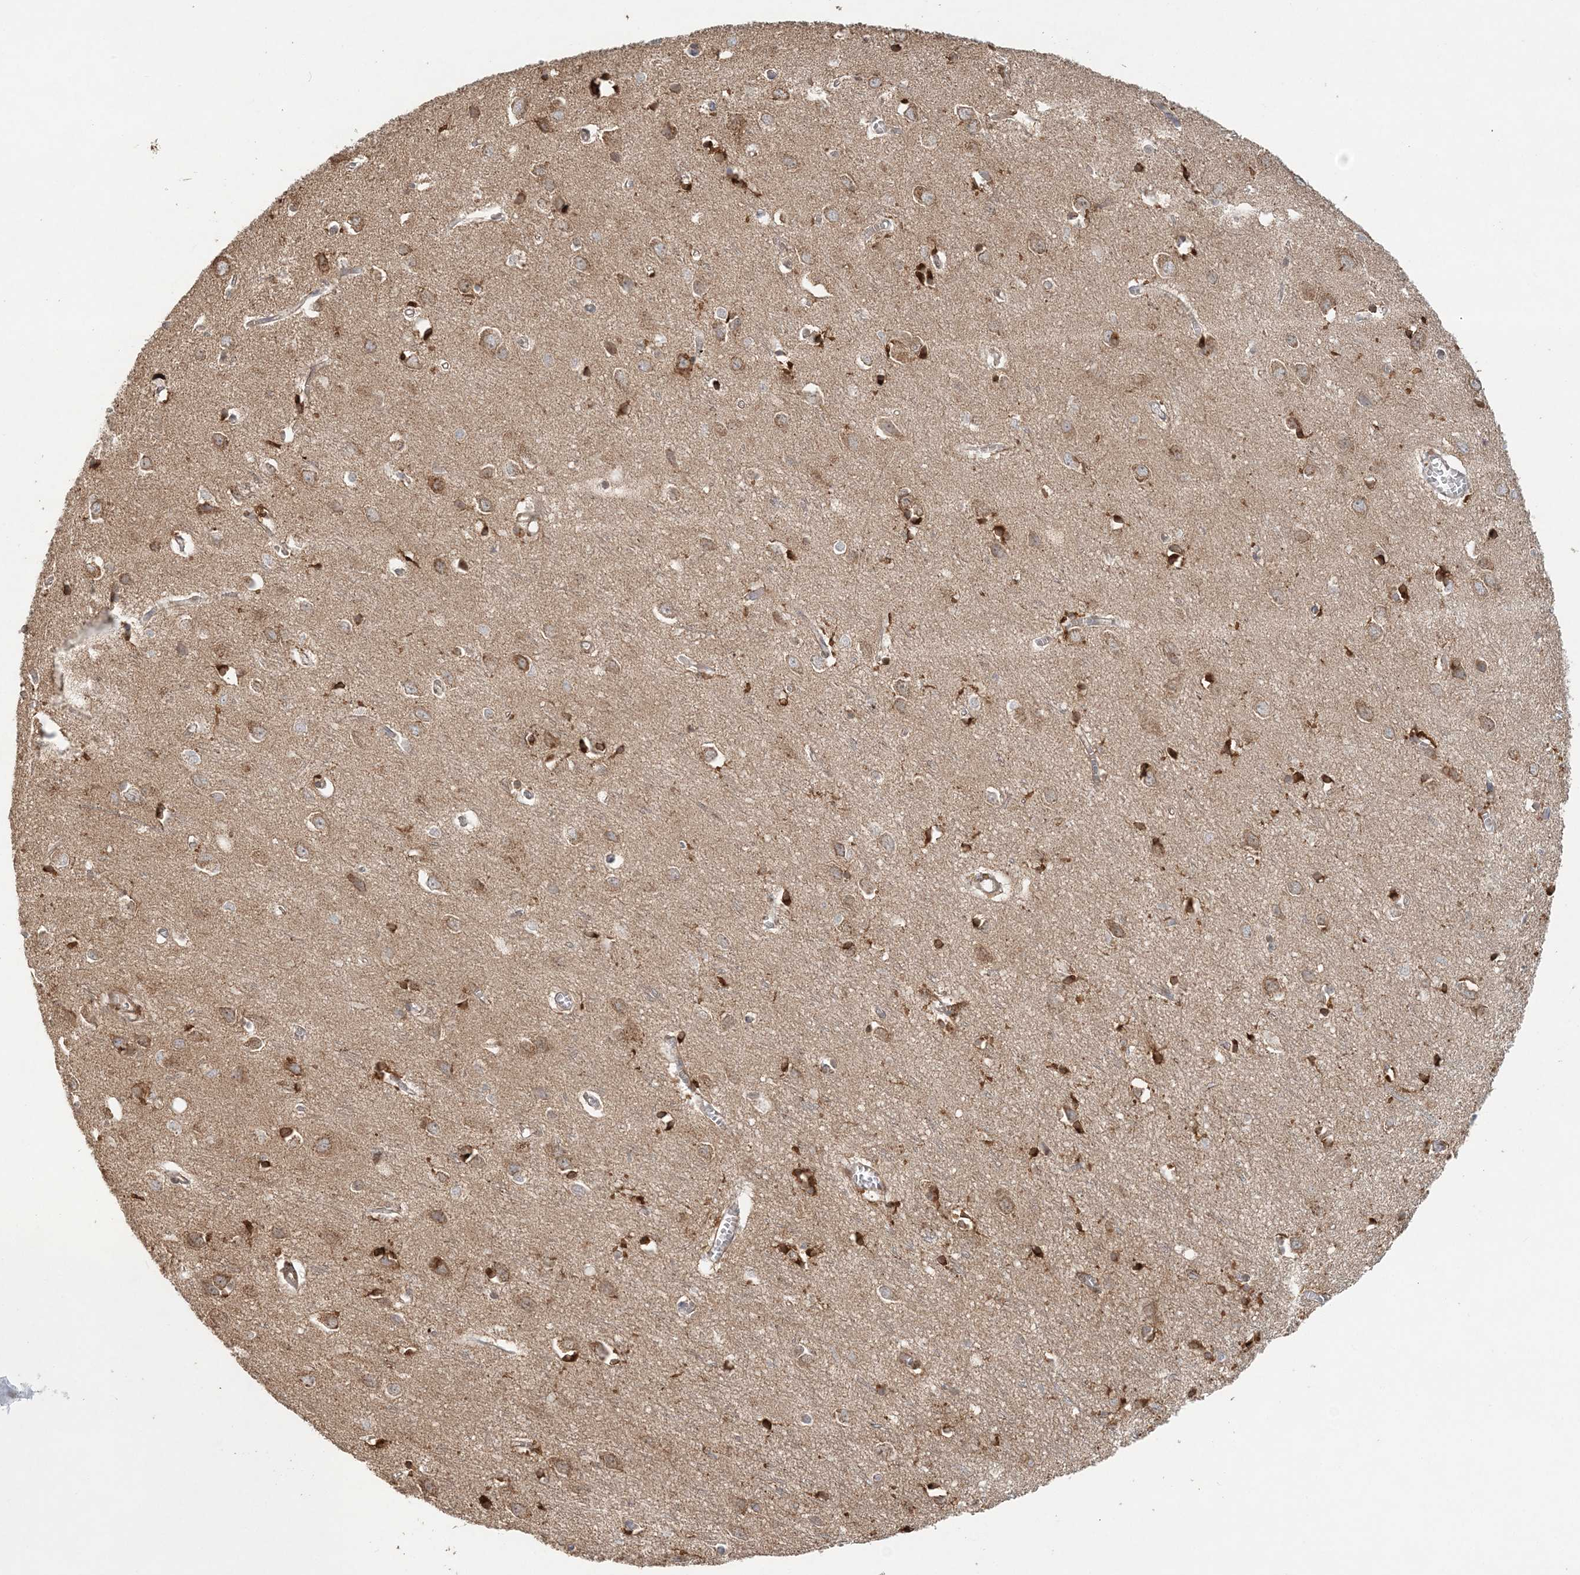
{"staining": {"intensity": "moderate", "quantity": ">75%", "location": "cytoplasmic/membranous"}, "tissue": "cerebral cortex", "cell_type": "Endothelial cells", "image_type": "normal", "snomed": [{"axis": "morphology", "description": "Normal tissue, NOS"}, {"axis": "topography", "description": "Cerebral cortex"}], "caption": "Cerebral cortex stained with immunohistochemistry (IHC) demonstrates moderate cytoplasmic/membranous positivity in about >75% of endothelial cells.", "gene": "KIAA0232", "patient": {"sex": "female", "age": 64}}